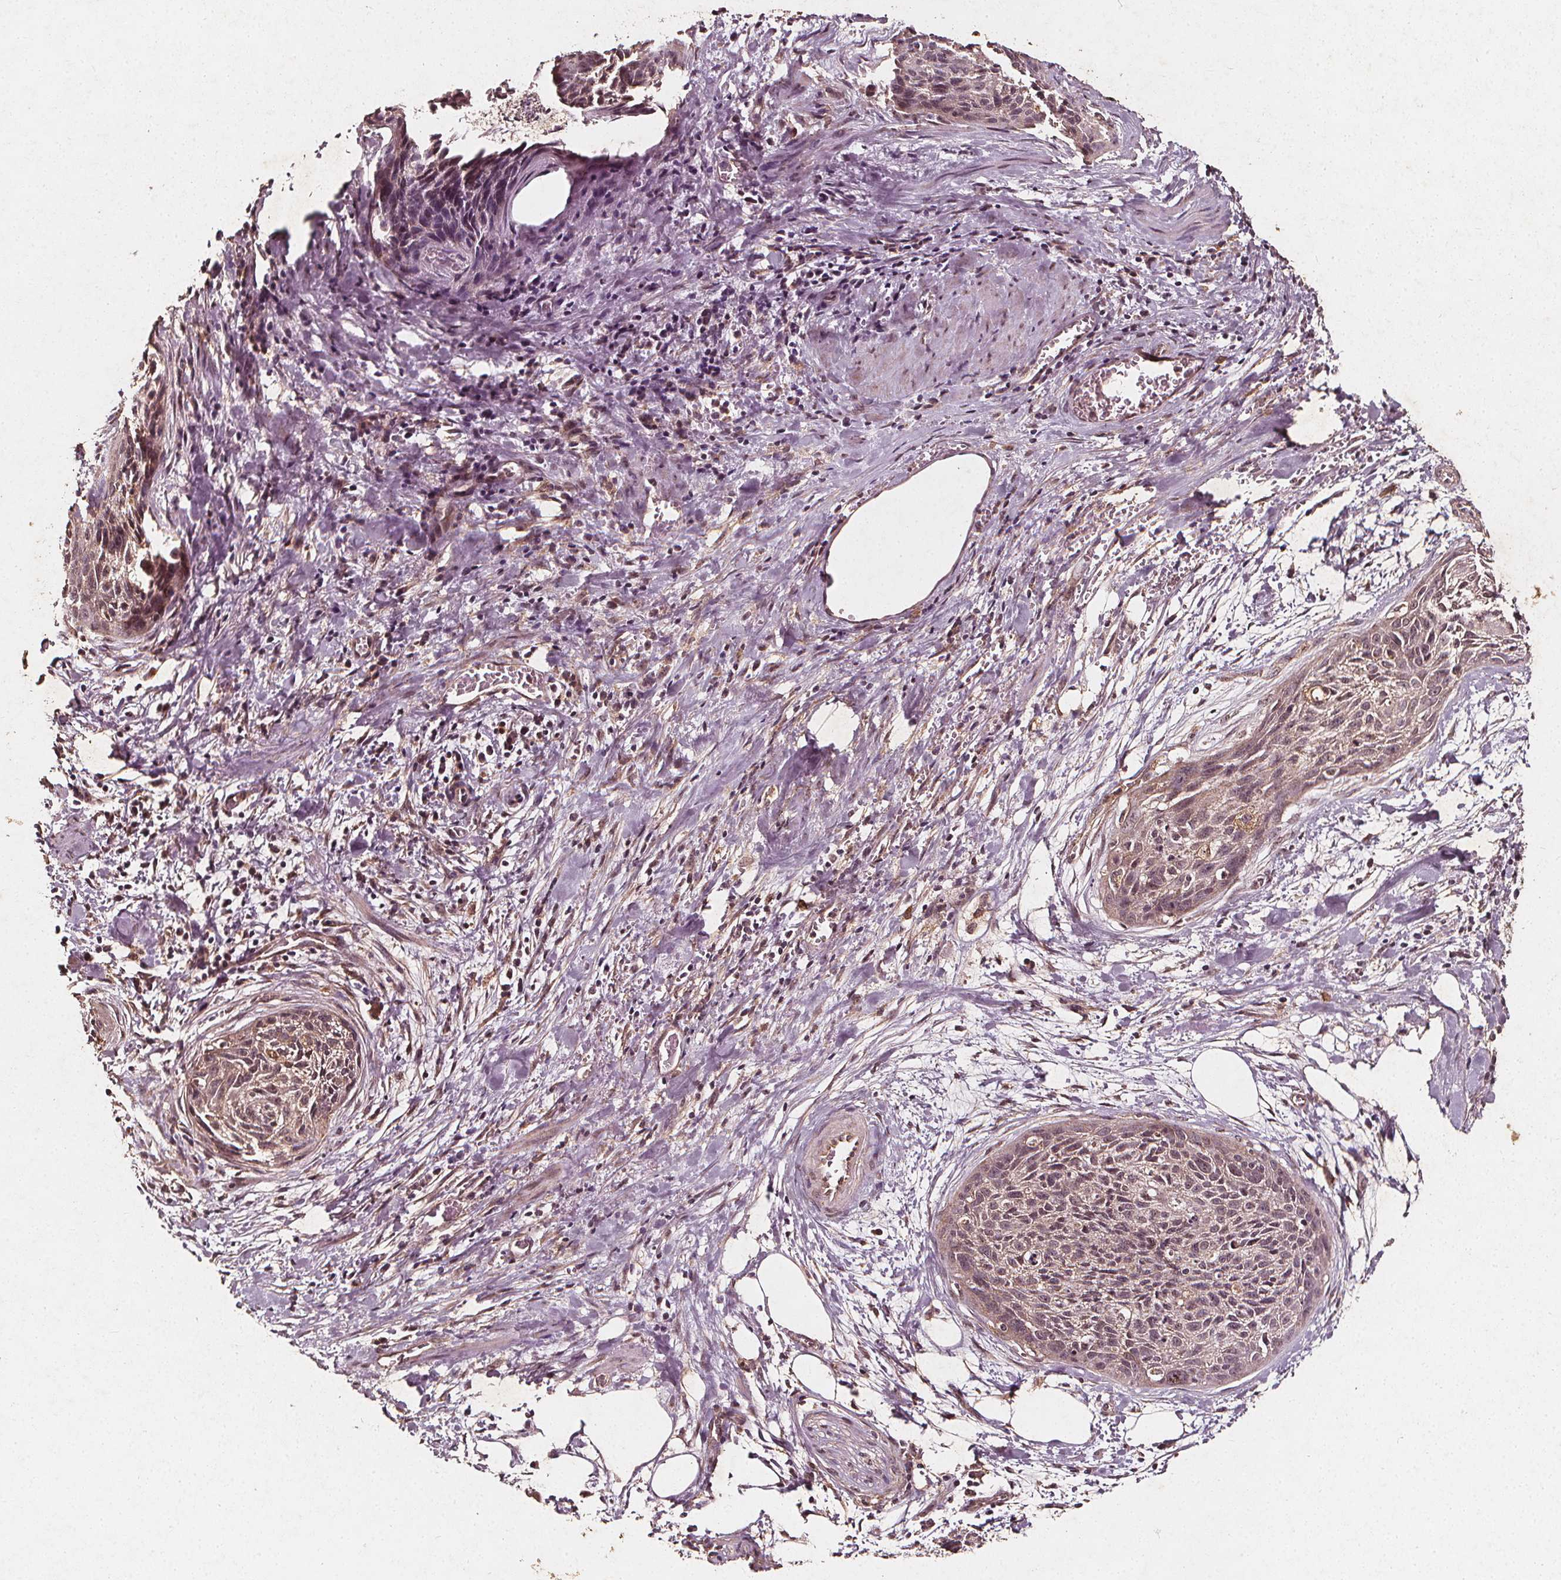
{"staining": {"intensity": "negative", "quantity": "none", "location": "none"}, "tissue": "cervical cancer", "cell_type": "Tumor cells", "image_type": "cancer", "snomed": [{"axis": "morphology", "description": "Squamous cell carcinoma, NOS"}, {"axis": "topography", "description": "Cervix"}], "caption": "There is no significant positivity in tumor cells of cervical squamous cell carcinoma.", "gene": "ABCA1", "patient": {"sex": "female", "age": 55}}